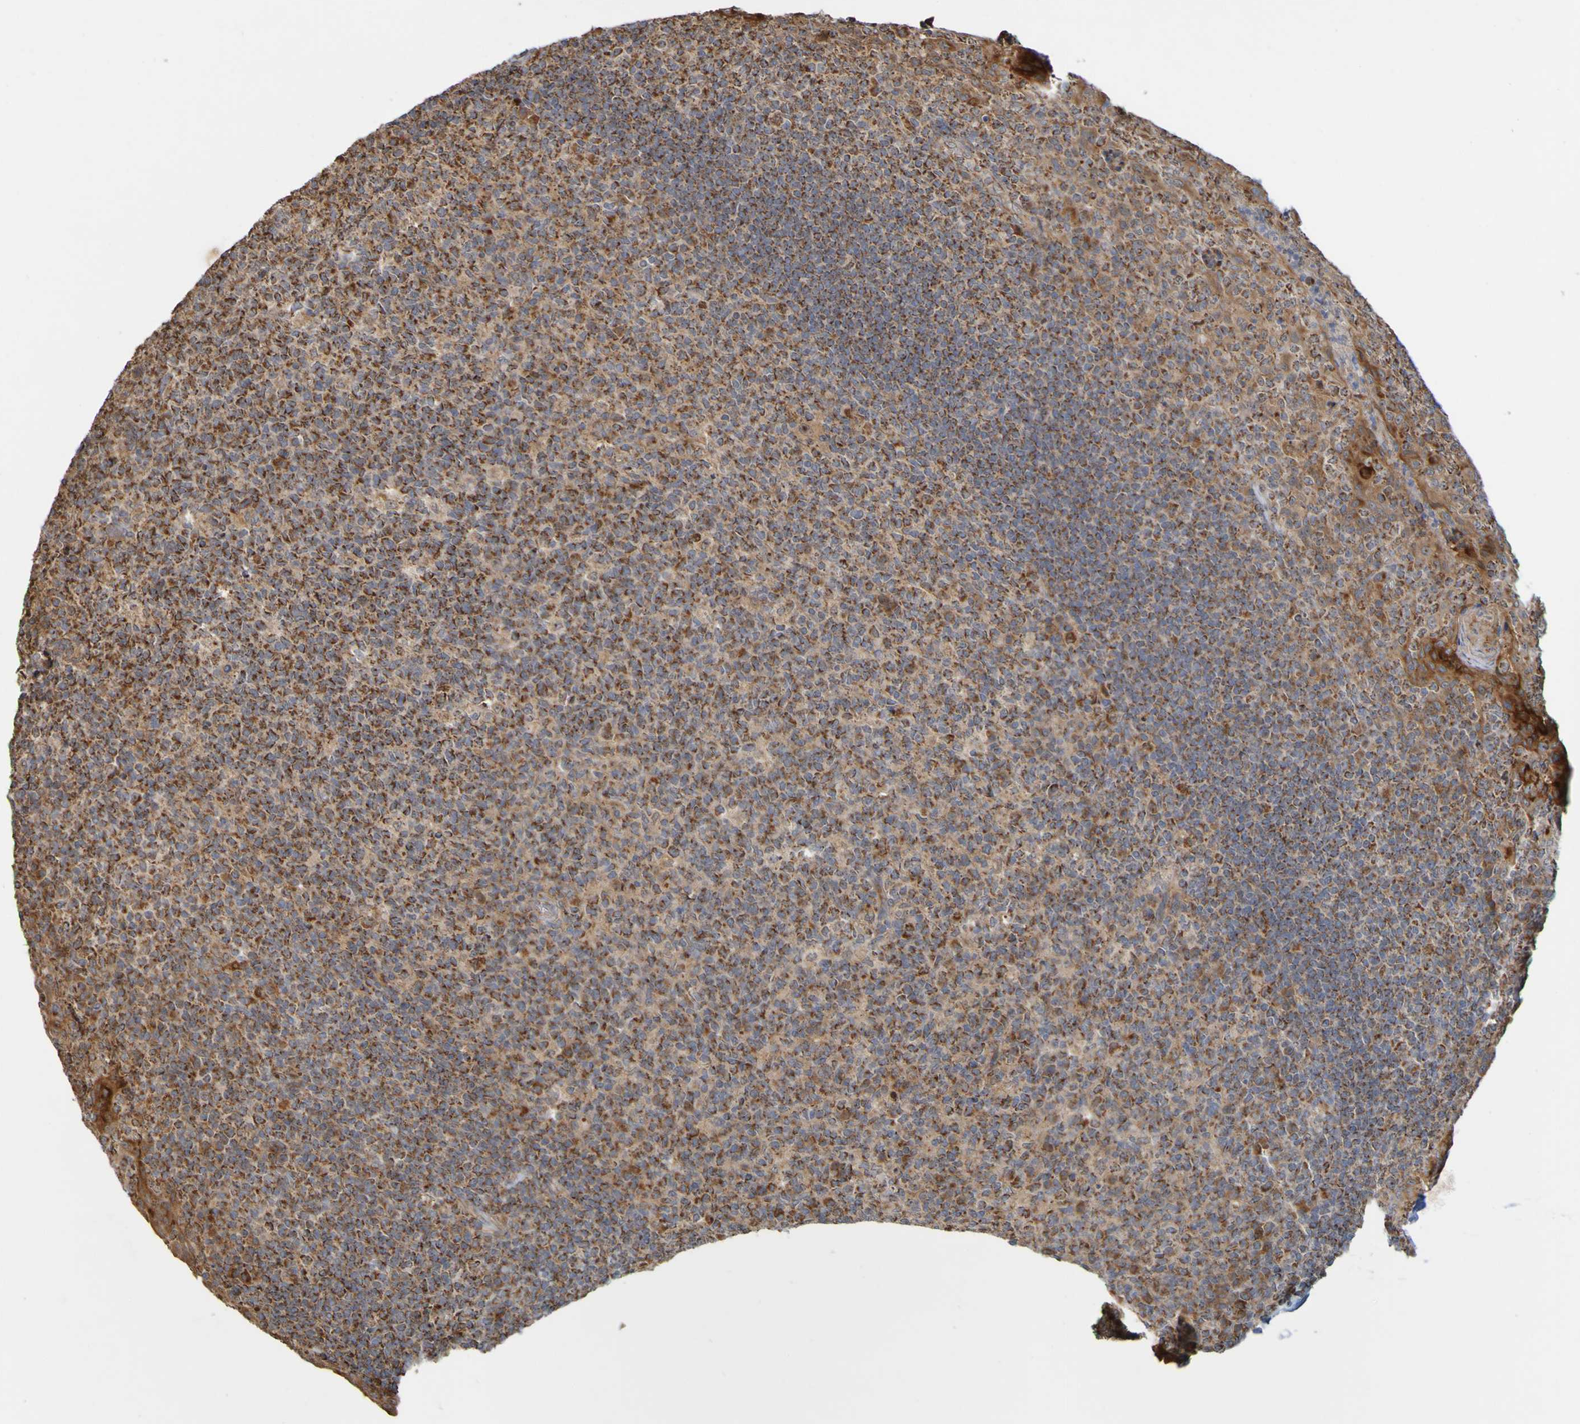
{"staining": {"intensity": "strong", "quantity": ">75%", "location": "cytoplasmic/membranous"}, "tissue": "tonsil", "cell_type": "Germinal center cells", "image_type": "normal", "snomed": [{"axis": "morphology", "description": "Normal tissue, NOS"}, {"axis": "topography", "description": "Tonsil"}], "caption": "Immunohistochemical staining of normal tonsil displays high levels of strong cytoplasmic/membranous staining in approximately >75% of germinal center cells.", "gene": "TMBIM1", "patient": {"sex": "male", "age": 17}}